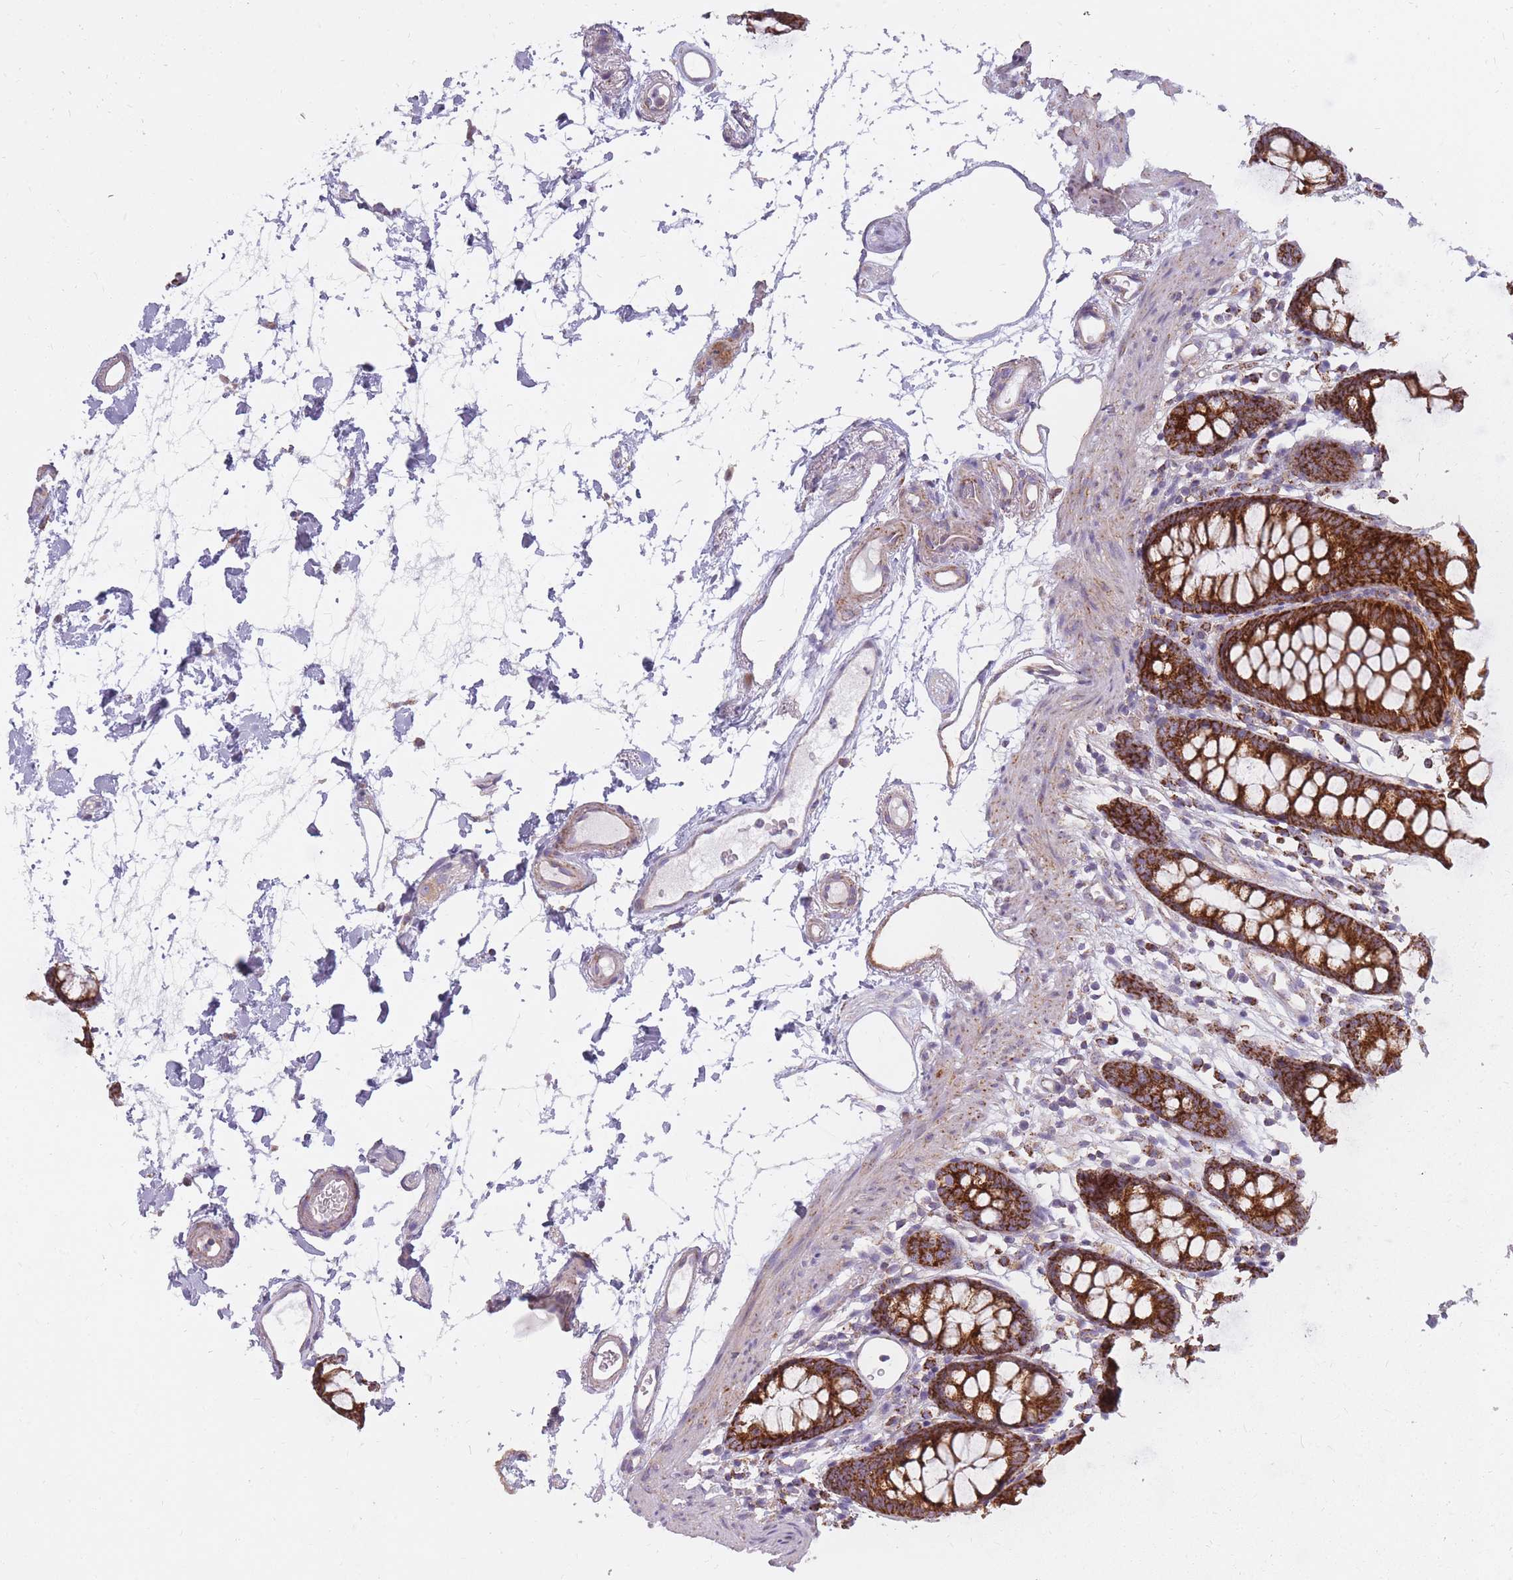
{"staining": {"intensity": "moderate", "quantity": "25%-75%", "location": "cytoplasmic/membranous"}, "tissue": "colon", "cell_type": "Endothelial cells", "image_type": "normal", "snomed": [{"axis": "morphology", "description": "Normal tissue, NOS"}, {"axis": "topography", "description": "Colon"}], "caption": "Colon stained with IHC displays moderate cytoplasmic/membranous expression in about 25%-75% of endothelial cells. (Stains: DAB (3,3'-diaminobenzidine) in brown, nuclei in blue, Microscopy: brightfield microscopy at high magnification).", "gene": "ALKBH4", "patient": {"sex": "female", "age": 84}}